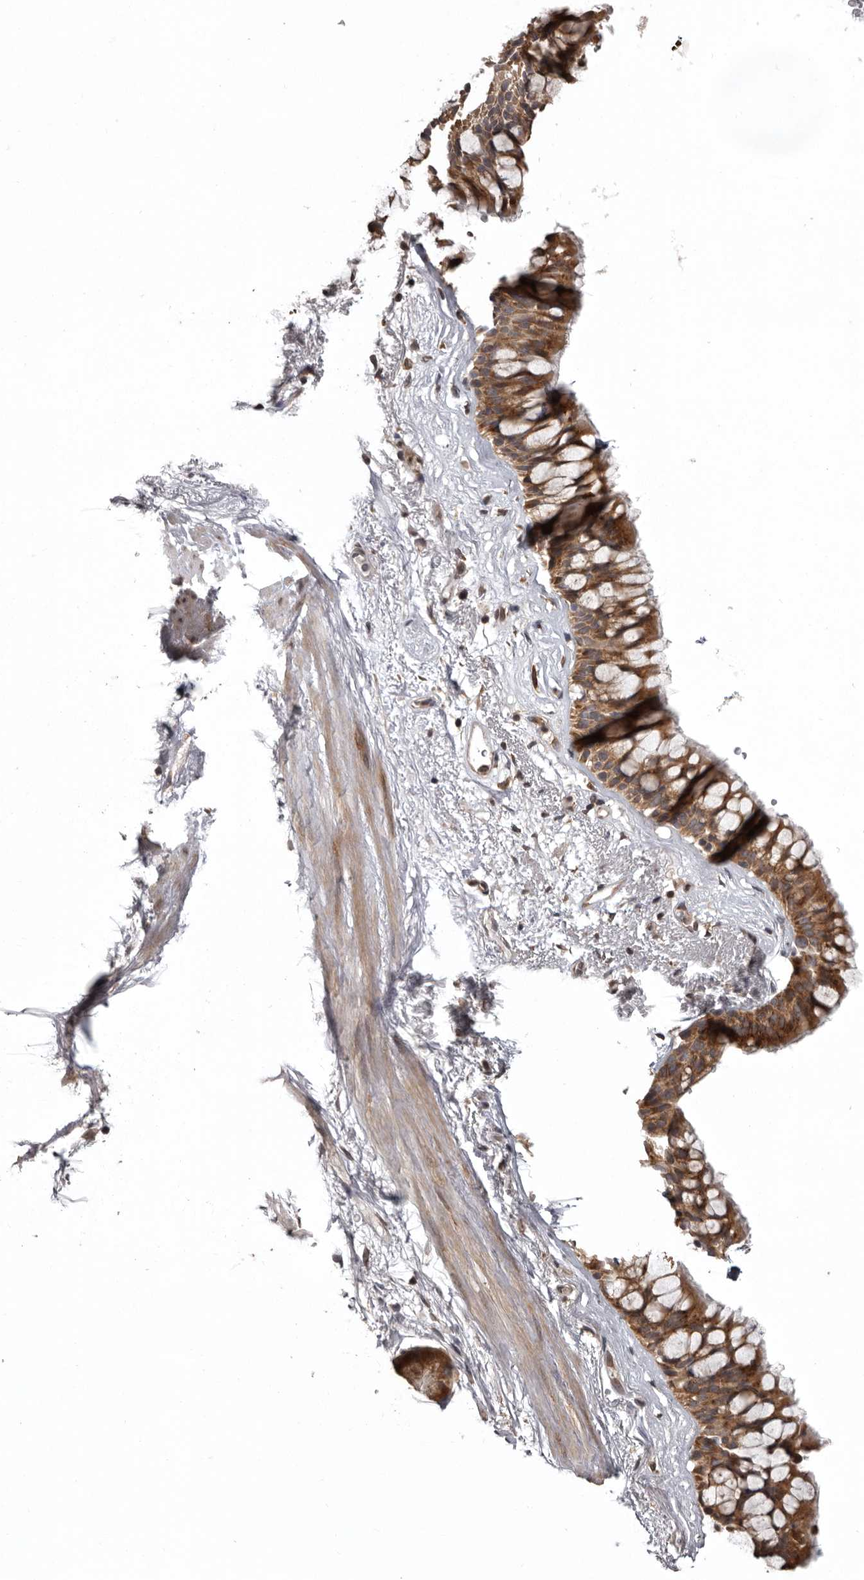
{"staining": {"intensity": "moderate", "quantity": ">75%", "location": "cytoplasmic/membranous"}, "tissue": "bronchus", "cell_type": "Respiratory epithelial cells", "image_type": "normal", "snomed": [{"axis": "morphology", "description": "Normal tissue, NOS"}, {"axis": "morphology", "description": "Squamous cell carcinoma, NOS"}, {"axis": "topography", "description": "Lymph node"}, {"axis": "topography", "description": "Bronchus"}, {"axis": "topography", "description": "Lung"}], "caption": "Immunohistochemical staining of benign bronchus exhibits >75% levels of moderate cytoplasmic/membranous protein positivity in about >75% of respiratory epithelial cells.", "gene": "DARS1", "patient": {"sex": "male", "age": 66}}